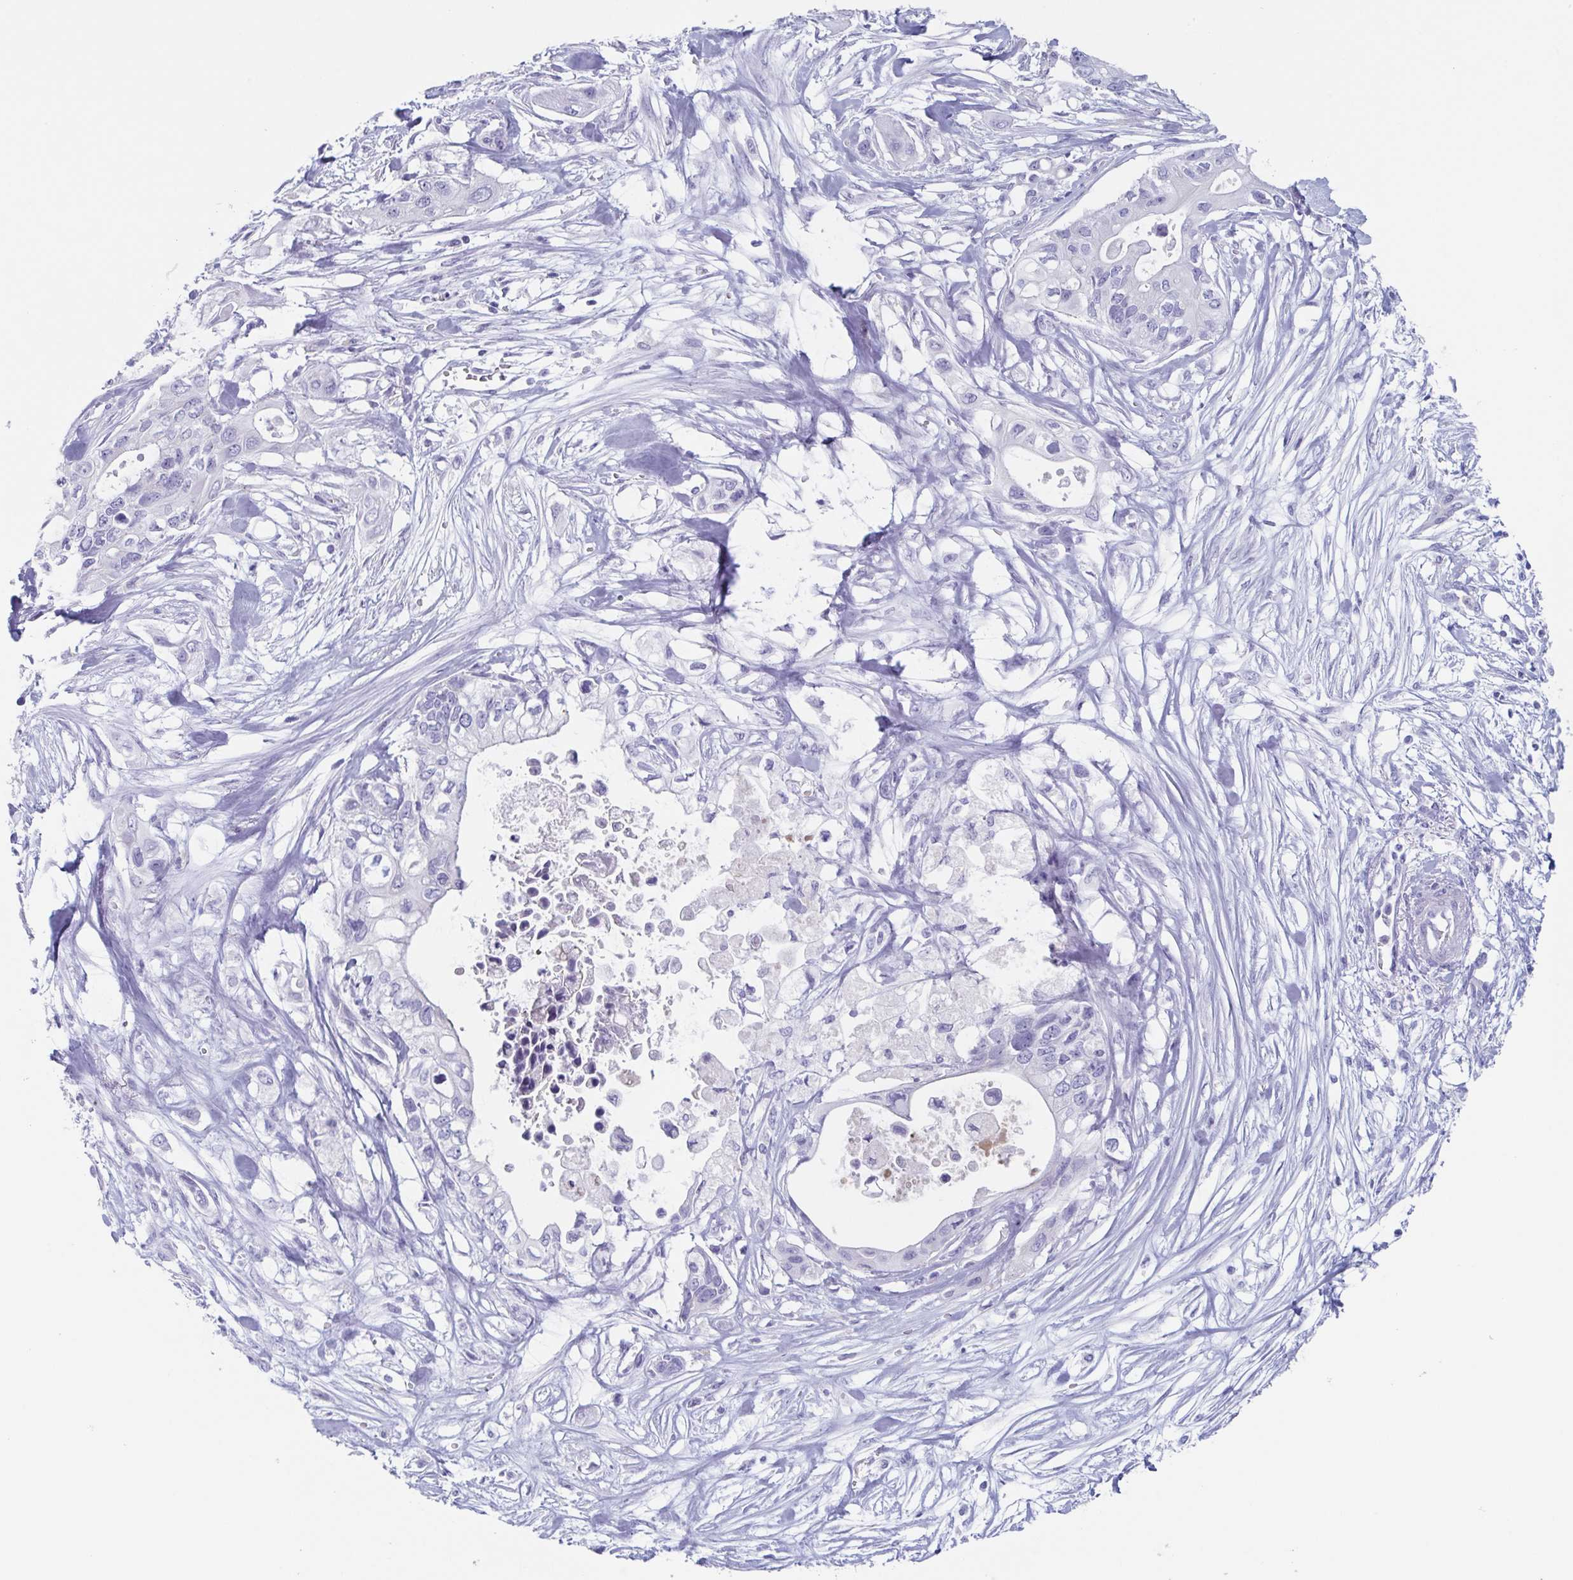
{"staining": {"intensity": "negative", "quantity": "none", "location": "none"}, "tissue": "pancreatic cancer", "cell_type": "Tumor cells", "image_type": "cancer", "snomed": [{"axis": "morphology", "description": "Adenocarcinoma, NOS"}, {"axis": "topography", "description": "Pancreas"}], "caption": "IHC image of neoplastic tissue: pancreatic cancer (adenocarcinoma) stained with DAB exhibits no significant protein staining in tumor cells.", "gene": "LYRM2", "patient": {"sex": "female", "age": 63}}